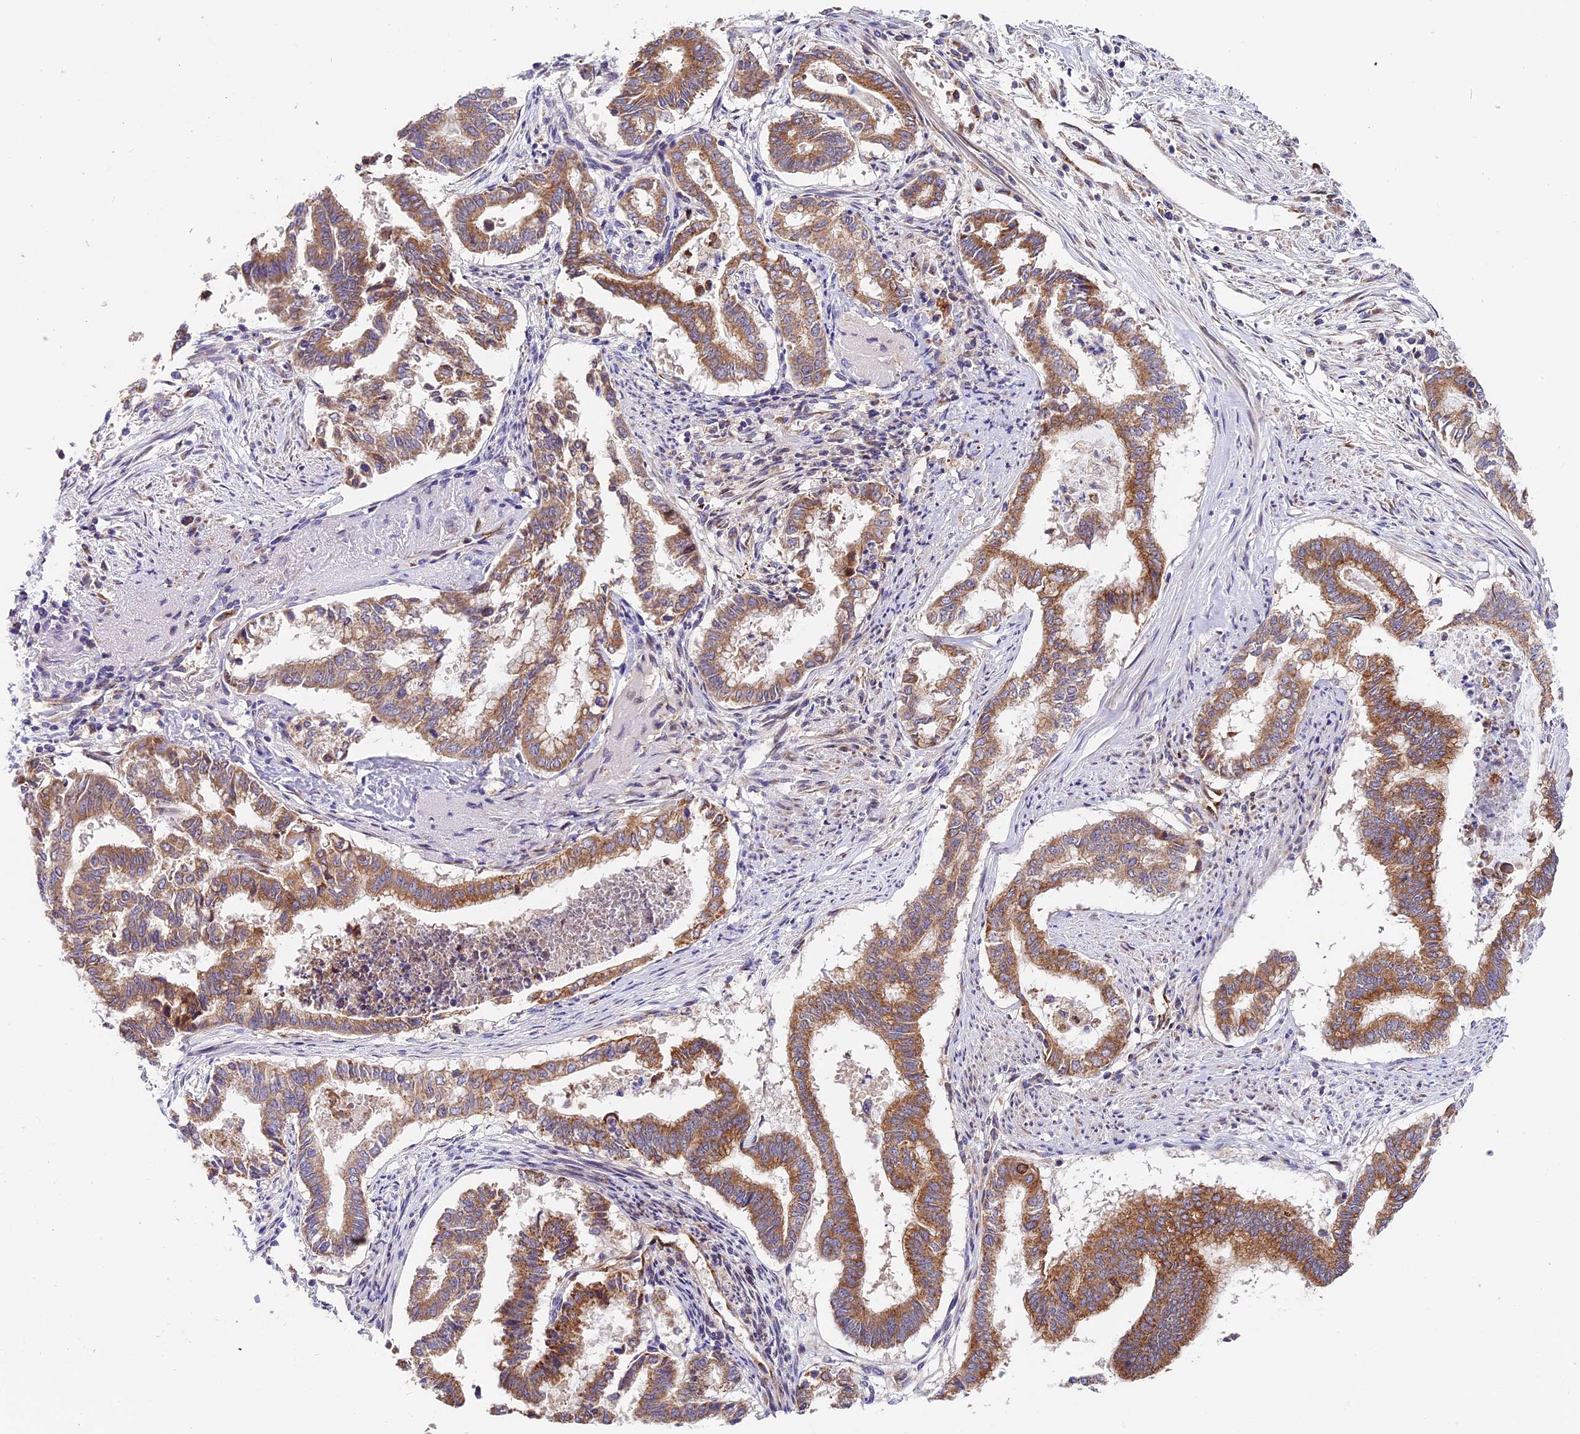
{"staining": {"intensity": "moderate", "quantity": ">75%", "location": "cytoplasmic/membranous"}, "tissue": "endometrial cancer", "cell_type": "Tumor cells", "image_type": "cancer", "snomed": [{"axis": "morphology", "description": "Adenocarcinoma, NOS"}, {"axis": "topography", "description": "Endometrium"}], "caption": "High-magnification brightfield microscopy of endometrial adenocarcinoma stained with DAB (3,3'-diaminobenzidine) (brown) and counterstained with hematoxylin (blue). tumor cells exhibit moderate cytoplasmic/membranous staining is seen in about>75% of cells.", "gene": "MRAS", "patient": {"sex": "female", "age": 79}}